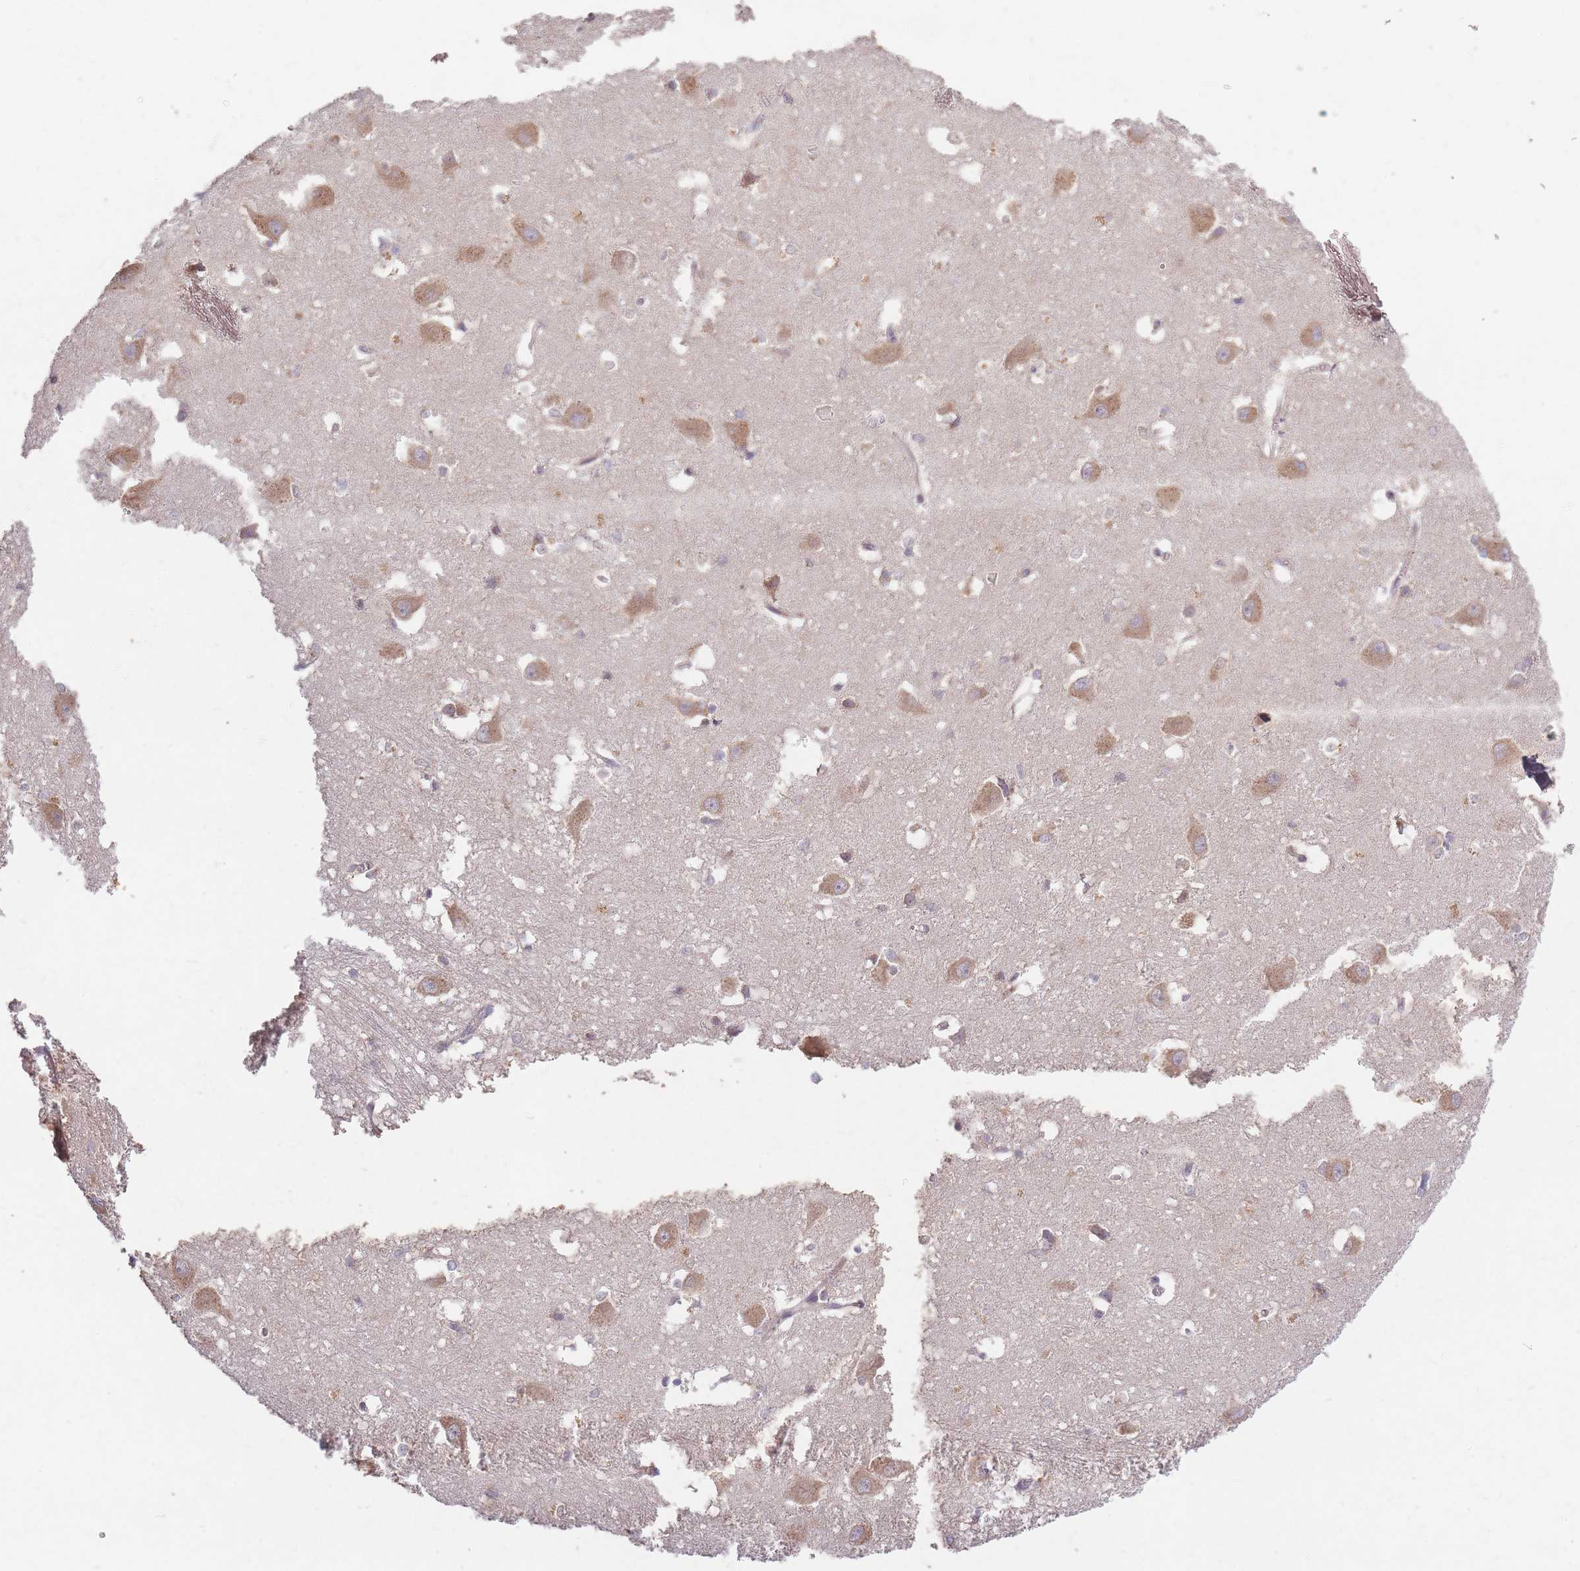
{"staining": {"intensity": "negative", "quantity": "none", "location": "none"}, "tissue": "caudate", "cell_type": "Glial cells", "image_type": "normal", "snomed": [{"axis": "morphology", "description": "Normal tissue, NOS"}, {"axis": "topography", "description": "Lateral ventricle wall"}], "caption": "IHC image of unremarkable caudate: human caudate stained with DAB (3,3'-diaminobenzidine) demonstrates no significant protein positivity in glial cells. (DAB immunohistochemistry (IHC) with hematoxylin counter stain).", "gene": "SMIM14", "patient": {"sex": "male", "age": 37}}